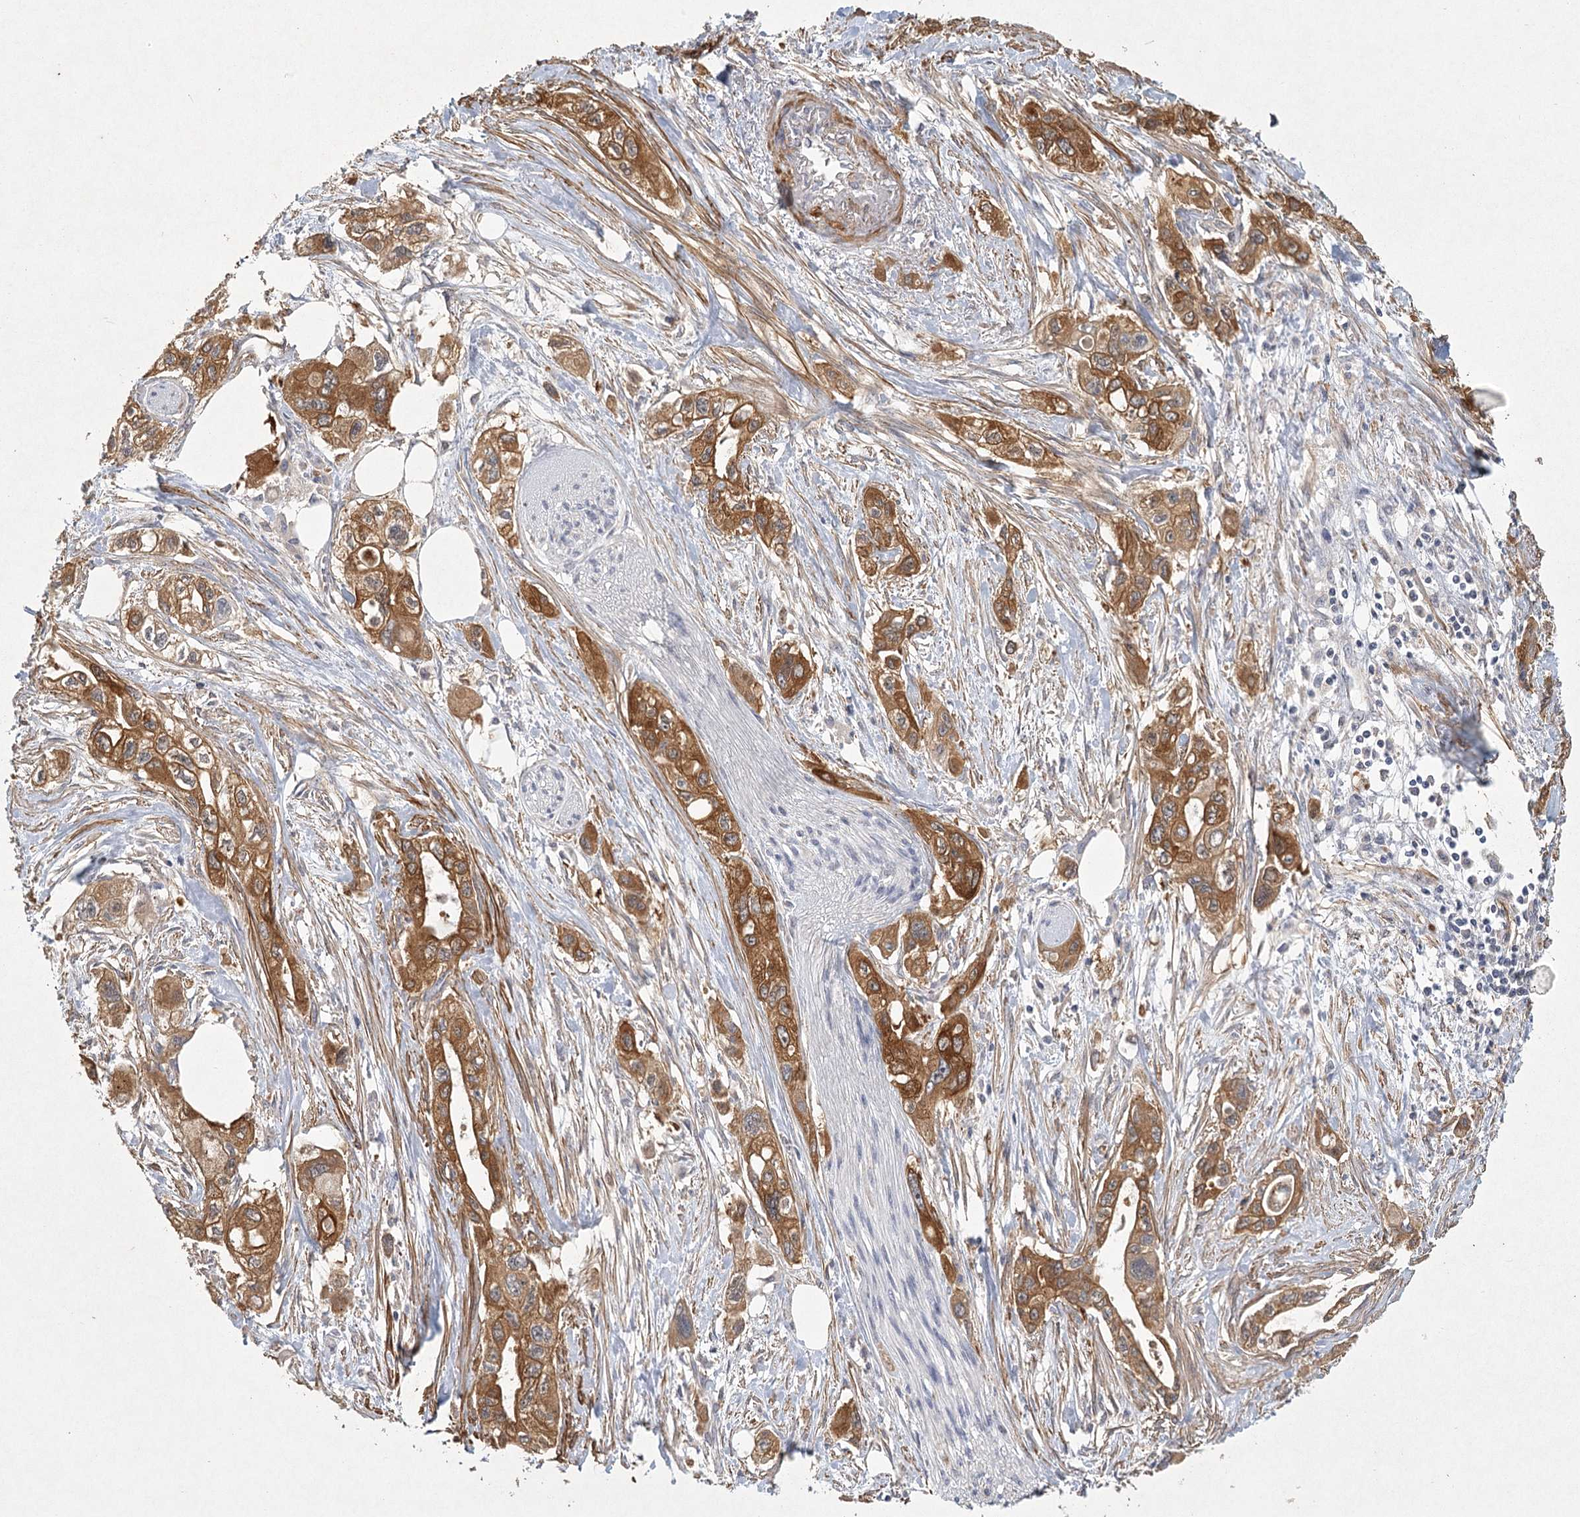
{"staining": {"intensity": "moderate", "quantity": ">75%", "location": "cytoplasmic/membranous"}, "tissue": "pancreatic cancer", "cell_type": "Tumor cells", "image_type": "cancer", "snomed": [{"axis": "morphology", "description": "Adenocarcinoma, NOS"}, {"axis": "topography", "description": "Pancreas"}], "caption": "Moderate cytoplasmic/membranous protein positivity is present in approximately >75% of tumor cells in pancreatic cancer (adenocarcinoma). The staining was performed using DAB (3,3'-diaminobenzidine) to visualize the protein expression in brown, while the nuclei were stained in blue with hematoxylin (Magnification: 20x).", "gene": "INPP4B", "patient": {"sex": "male", "age": 75}}